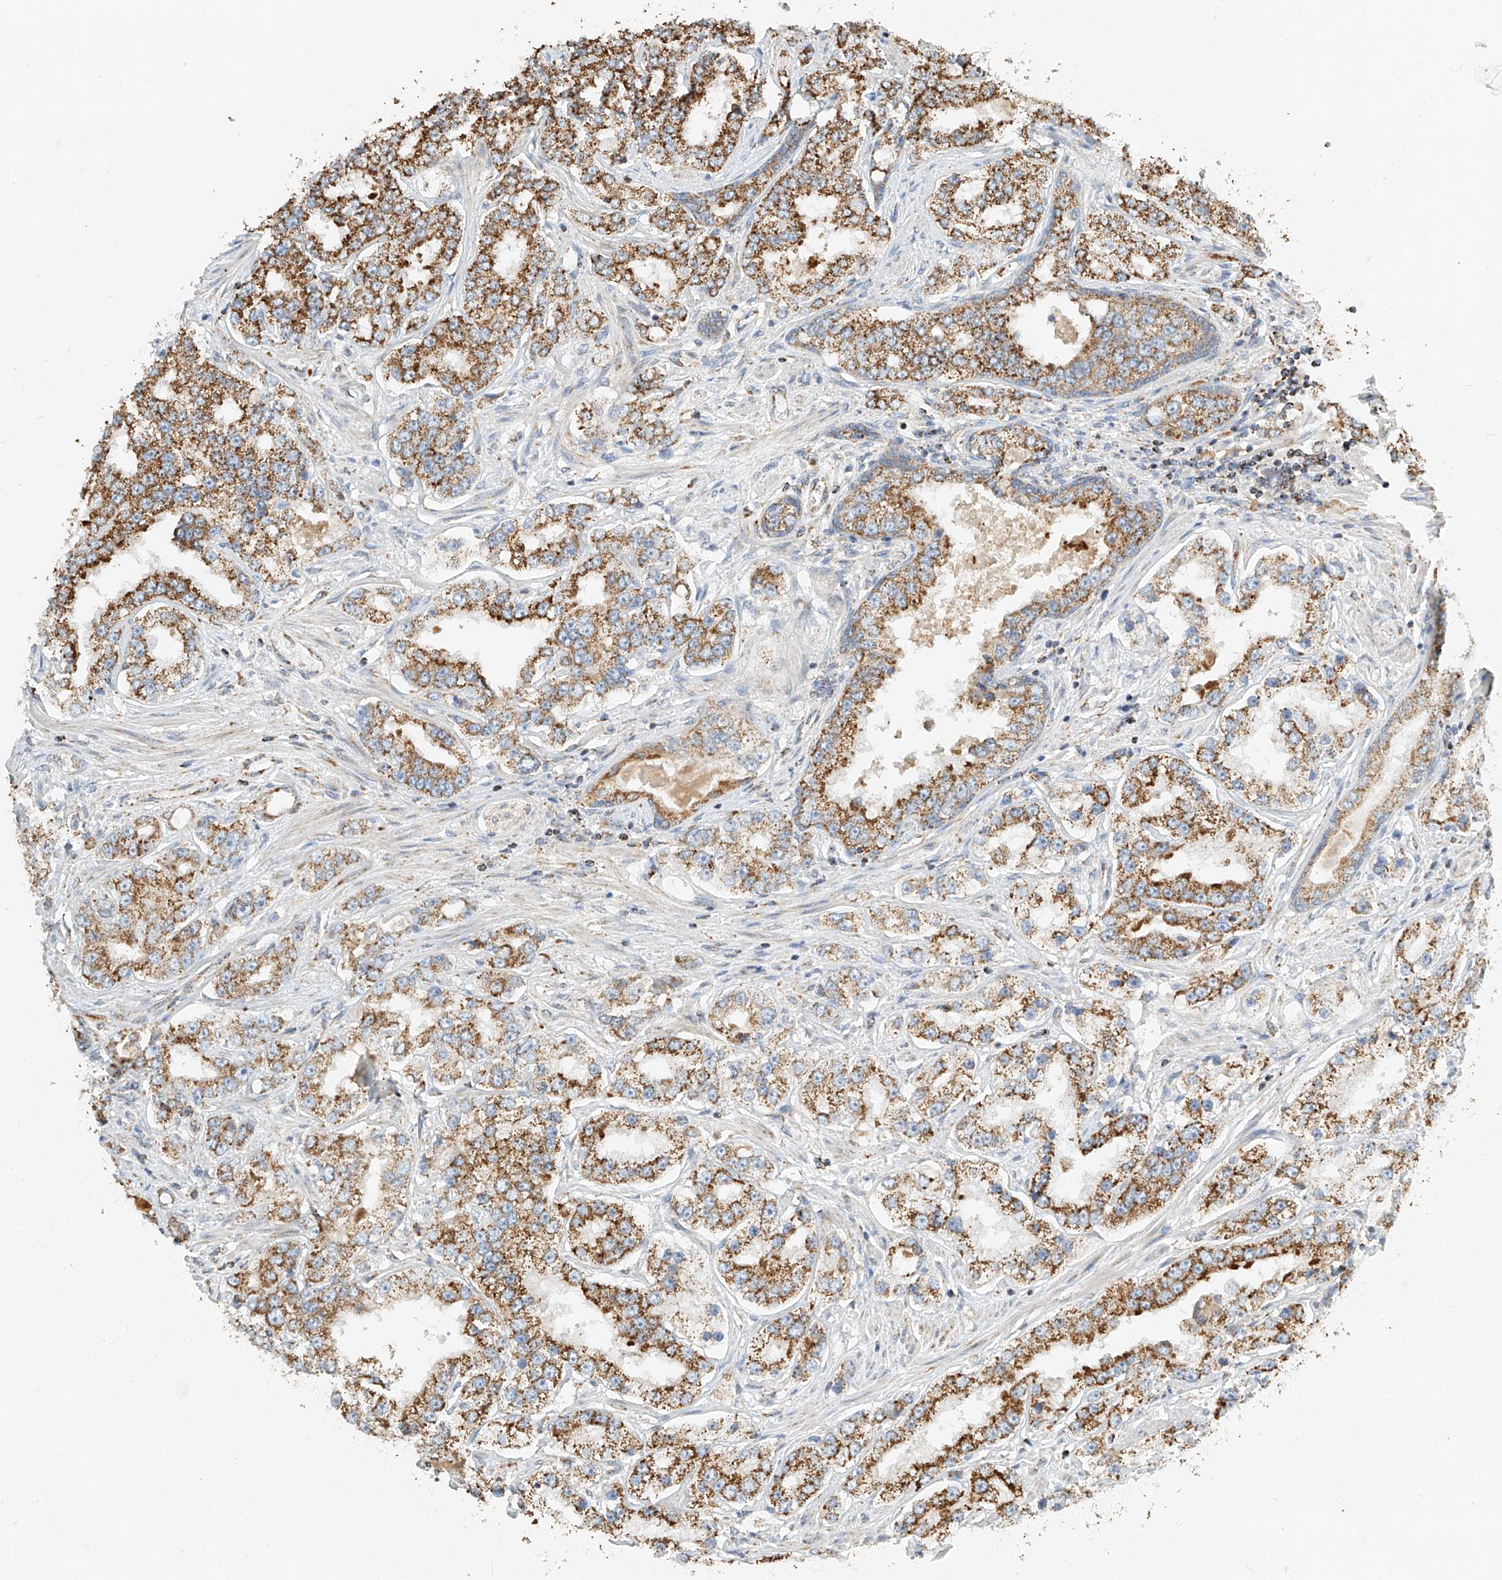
{"staining": {"intensity": "strong", "quantity": ">75%", "location": "cytoplasmic/membranous"}, "tissue": "prostate cancer", "cell_type": "Tumor cells", "image_type": "cancer", "snomed": [{"axis": "morphology", "description": "Normal tissue, NOS"}, {"axis": "morphology", "description": "Adenocarcinoma, High grade"}, {"axis": "topography", "description": "Prostate"}], "caption": "Protein expression analysis of human adenocarcinoma (high-grade) (prostate) reveals strong cytoplasmic/membranous positivity in approximately >75% of tumor cells.", "gene": "YIPF7", "patient": {"sex": "male", "age": 83}}